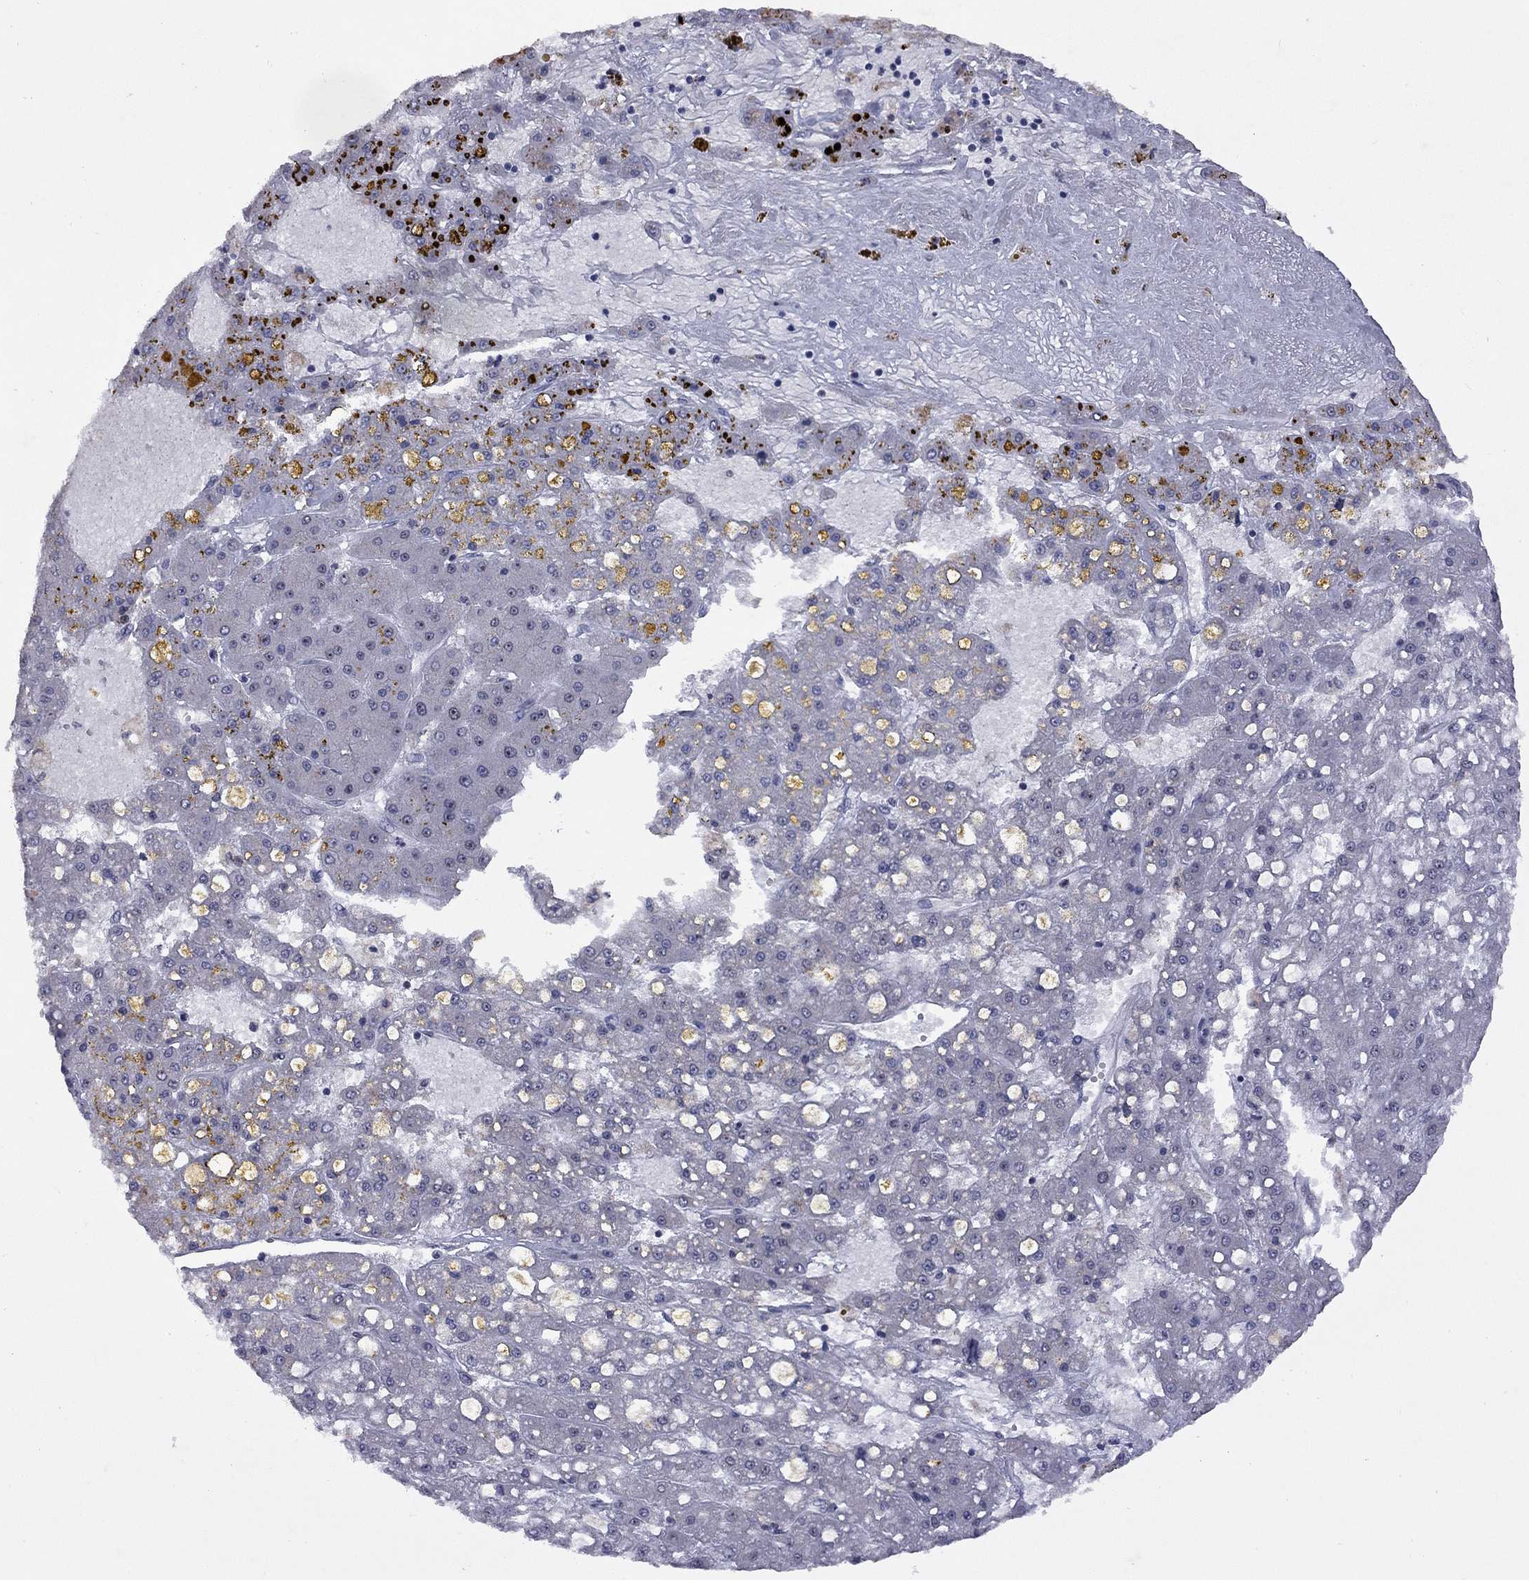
{"staining": {"intensity": "negative", "quantity": "none", "location": "none"}, "tissue": "liver cancer", "cell_type": "Tumor cells", "image_type": "cancer", "snomed": [{"axis": "morphology", "description": "Carcinoma, Hepatocellular, NOS"}, {"axis": "topography", "description": "Liver"}], "caption": "Protein analysis of liver cancer (hepatocellular carcinoma) reveals no significant staining in tumor cells. Brightfield microscopy of immunohistochemistry stained with DAB (3,3'-diaminobenzidine) (brown) and hematoxylin (blue), captured at high magnification.", "gene": "SPOUT1", "patient": {"sex": "male", "age": 67}}